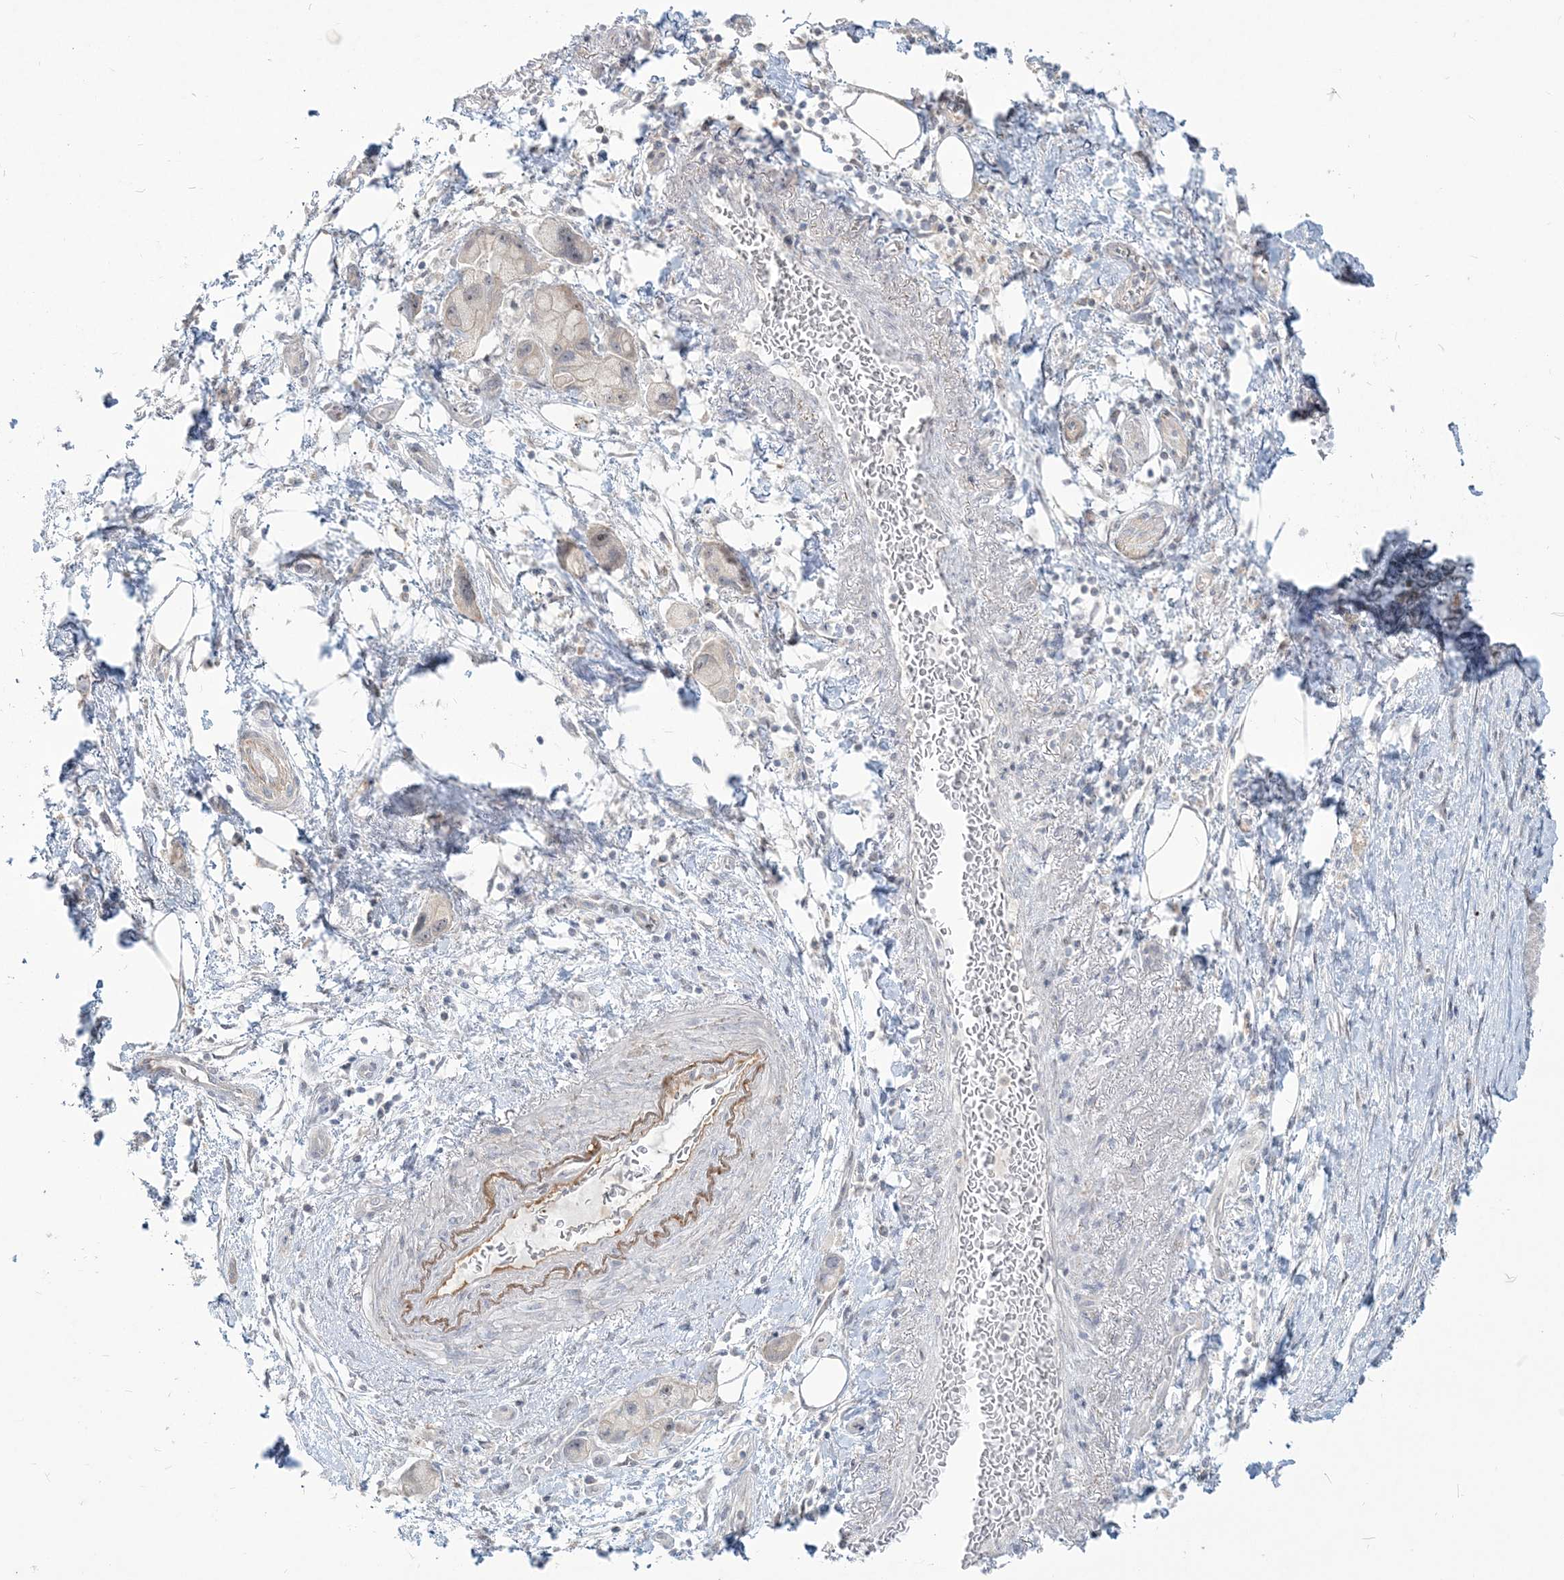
{"staining": {"intensity": "negative", "quantity": "none", "location": "none"}, "tissue": "pancreatic cancer", "cell_type": "Tumor cells", "image_type": "cancer", "snomed": [{"axis": "morphology", "description": "Normal tissue, NOS"}, {"axis": "morphology", "description": "Adenocarcinoma, NOS"}, {"axis": "topography", "description": "Pancreas"}], "caption": "Tumor cells show no significant protein positivity in pancreatic cancer (adenocarcinoma).", "gene": "SDAD1", "patient": {"sex": "female", "age": 68}}